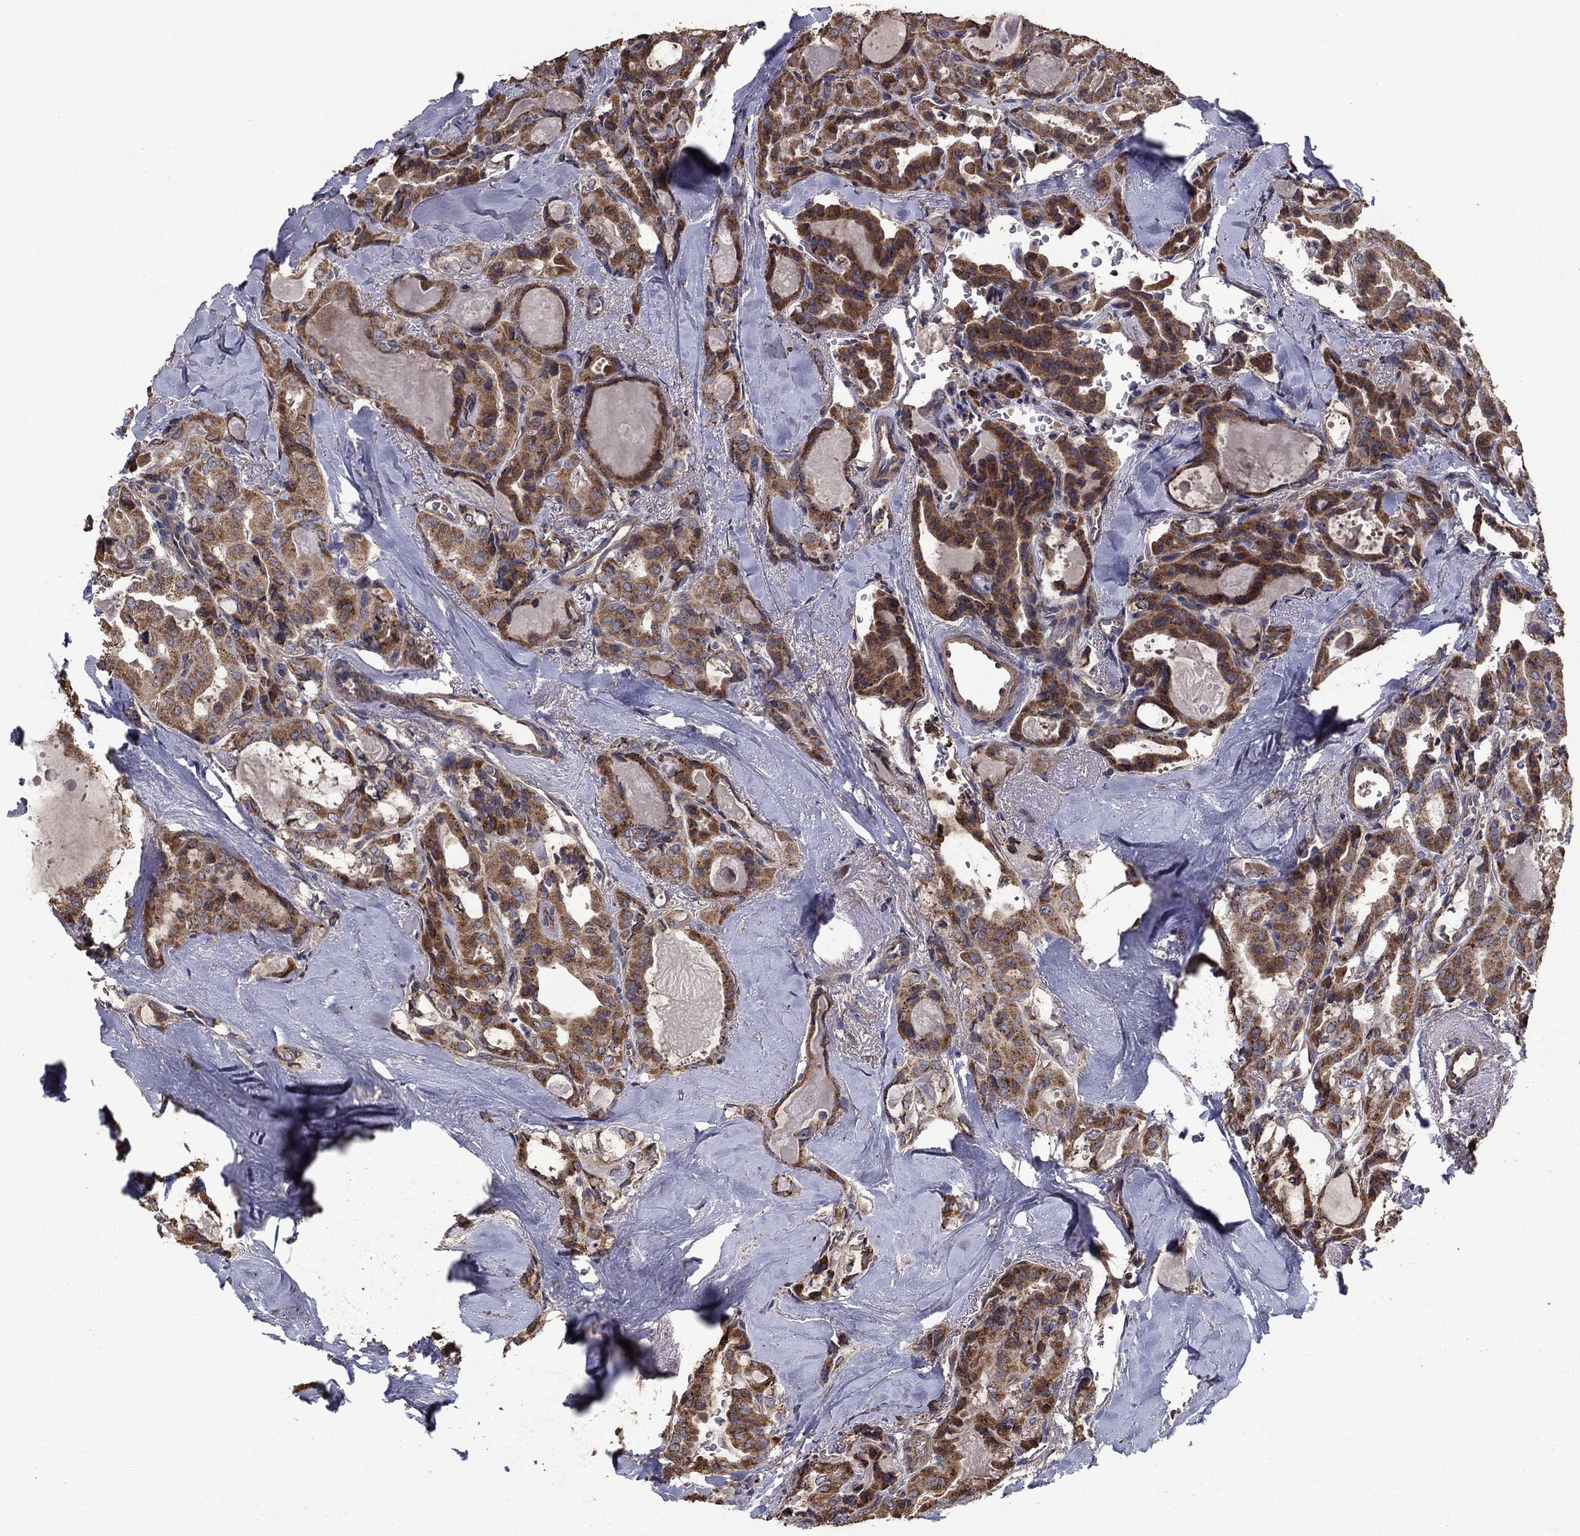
{"staining": {"intensity": "strong", "quantity": ">75%", "location": "cytoplasmic/membranous"}, "tissue": "thyroid cancer", "cell_type": "Tumor cells", "image_type": "cancer", "snomed": [{"axis": "morphology", "description": "Papillary adenocarcinoma, NOS"}, {"axis": "topography", "description": "Thyroid gland"}], "caption": "Thyroid papillary adenocarcinoma stained with a brown dye shows strong cytoplasmic/membranous positive staining in approximately >75% of tumor cells.", "gene": "FLT4", "patient": {"sex": "female", "age": 41}}